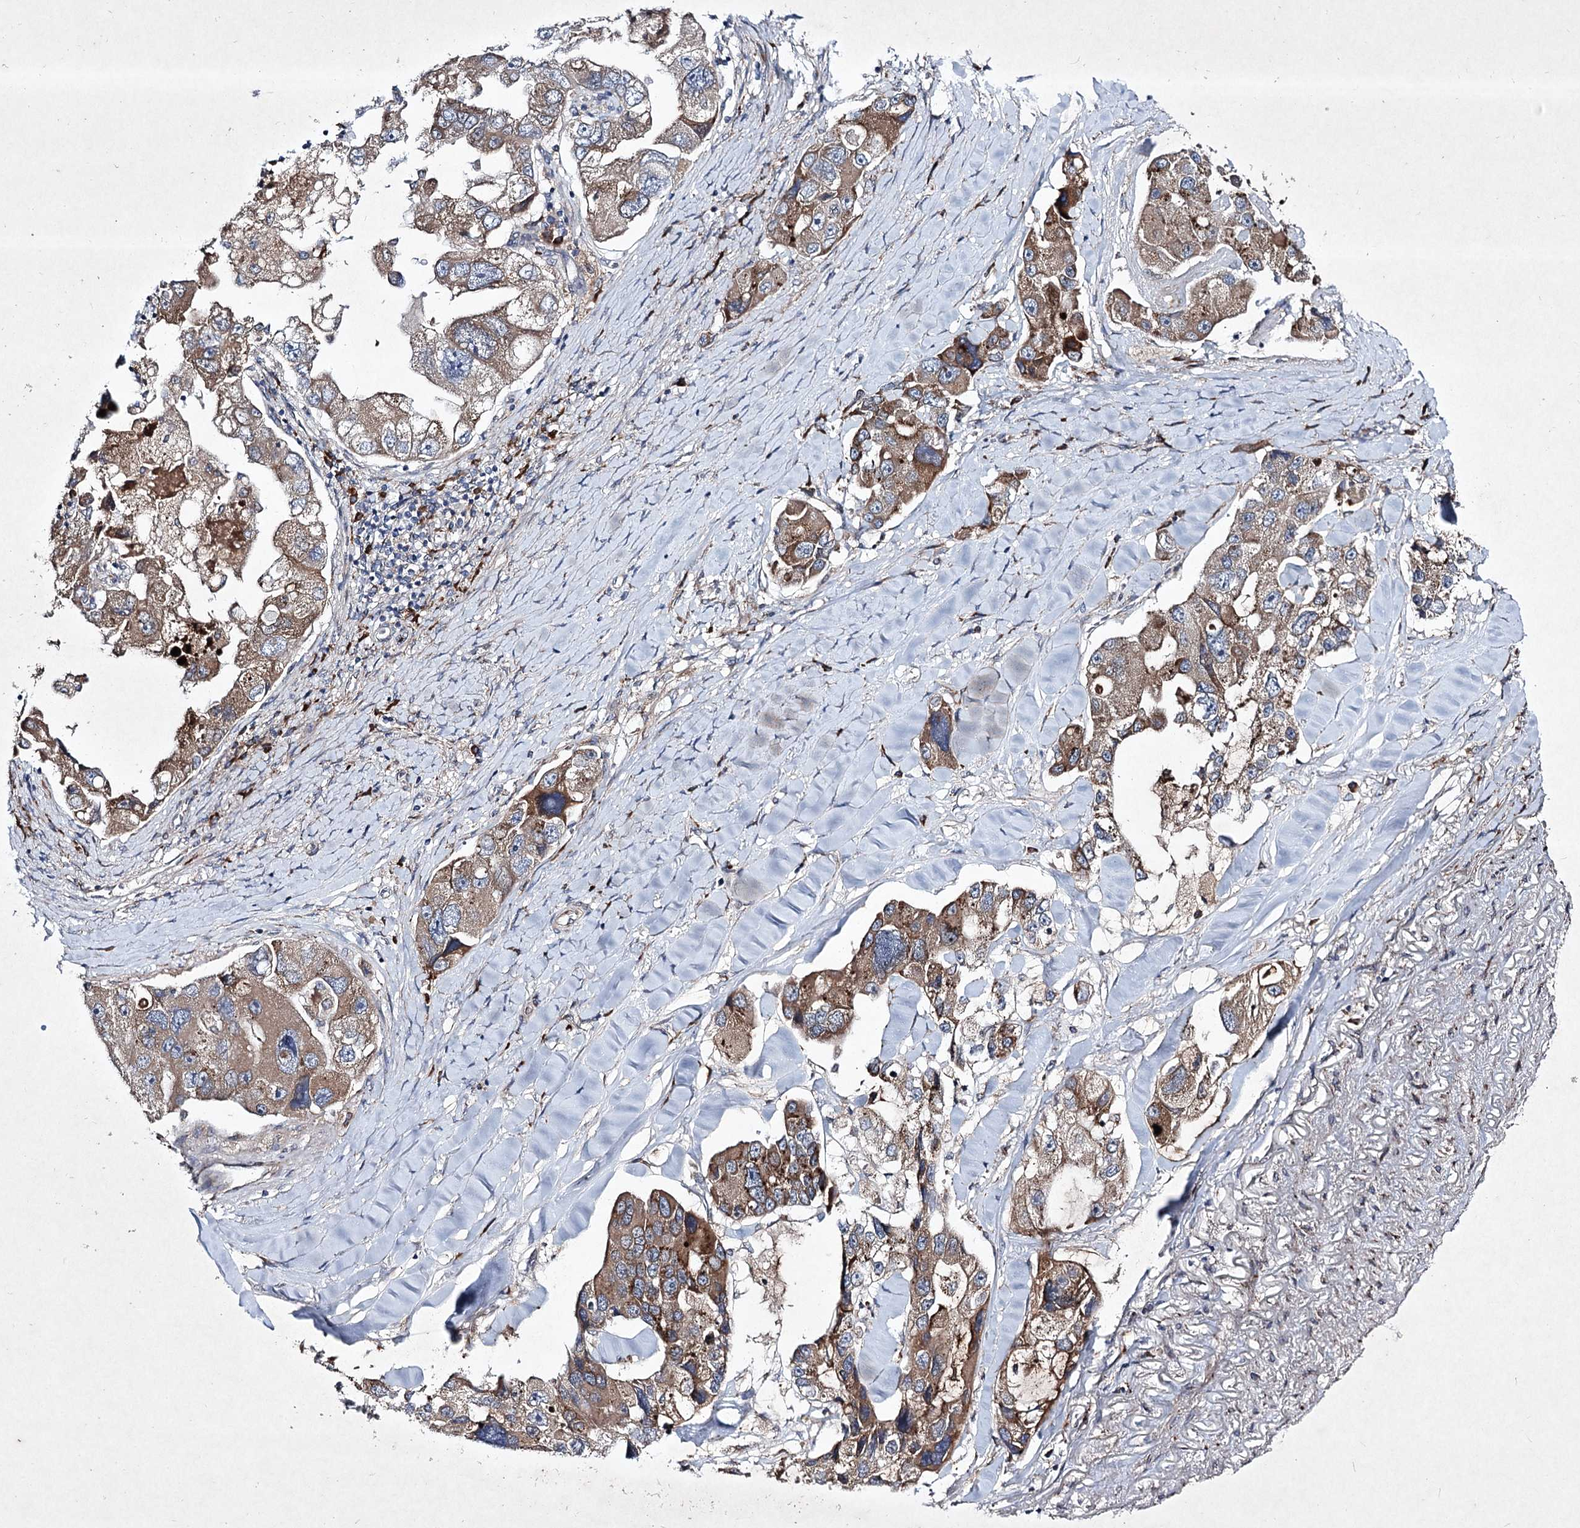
{"staining": {"intensity": "moderate", "quantity": ">75%", "location": "cytoplasmic/membranous"}, "tissue": "lung cancer", "cell_type": "Tumor cells", "image_type": "cancer", "snomed": [{"axis": "morphology", "description": "Adenocarcinoma, NOS"}, {"axis": "topography", "description": "Lung"}], "caption": "There is medium levels of moderate cytoplasmic/membranous expression in tumor cells of lung cancer (adenocarcinoma), as demonstrated by immunohistochemical staining (brown color).", "gene": "ALG9", "patient": {"sex": "female", "age": 54}}